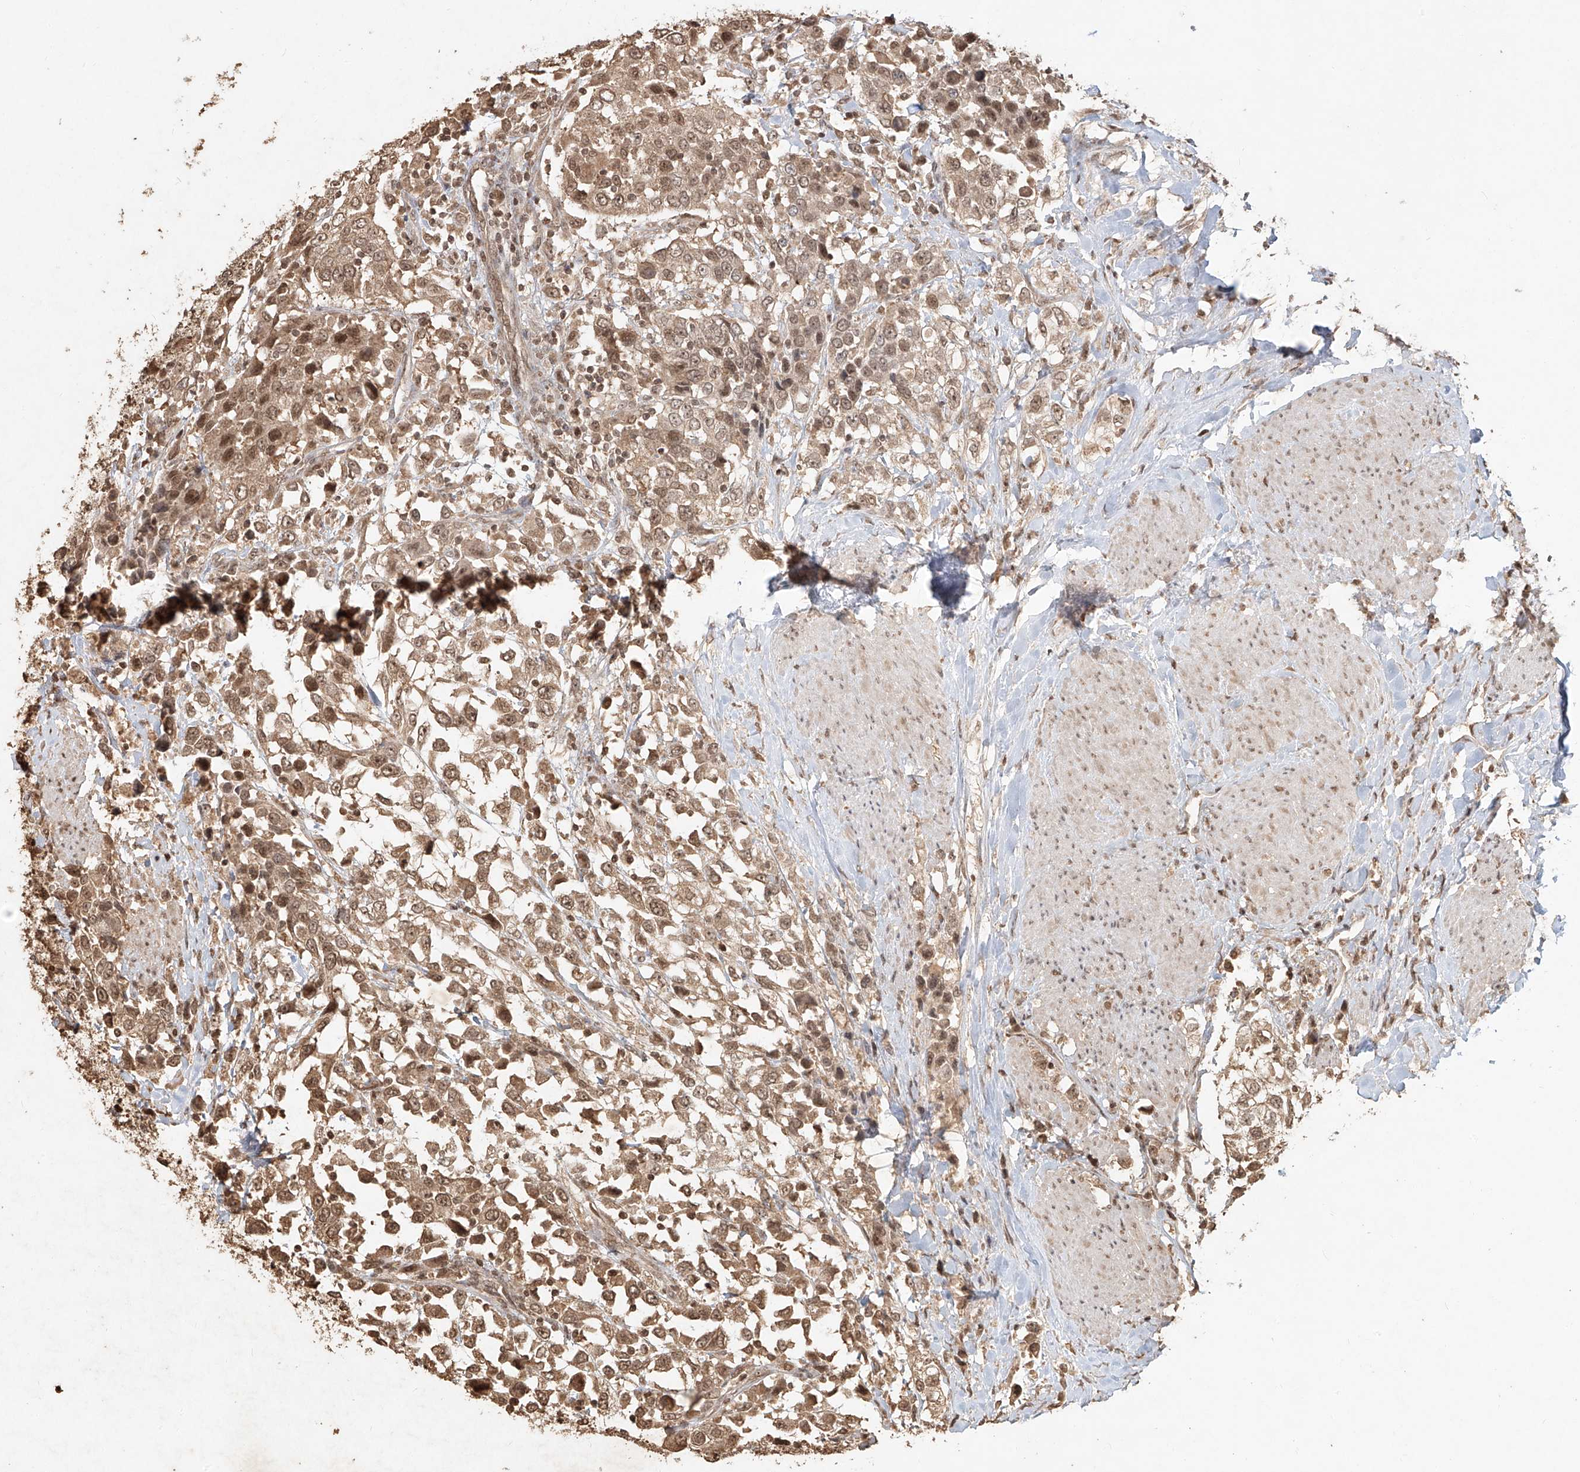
{"staining": {"intensity": "moderate", "quantity": ">75%", "location": "cytoplasmic/membranous,nuclear"}, "tissue": "urothelial cancer", "cell_type": "Tumor cells", "image_type": "cancer", "snomed": [{"axis": "morphology", "description": "Urothelial carcinoma, High grade"}, {"axis": "topography", "description": "Urinary bladder"}], "caption": "A high-resolution micrograph shows immunohistochemistry (IHC) staining of urothelial carcinoma (high-grade), which demonstrates moderate cytoplasmic/membranous and nuclear expression in approximately >75% of tumor cells.", "gene": "UBE2K", "patient": {"sex": "female", "age": 80}}